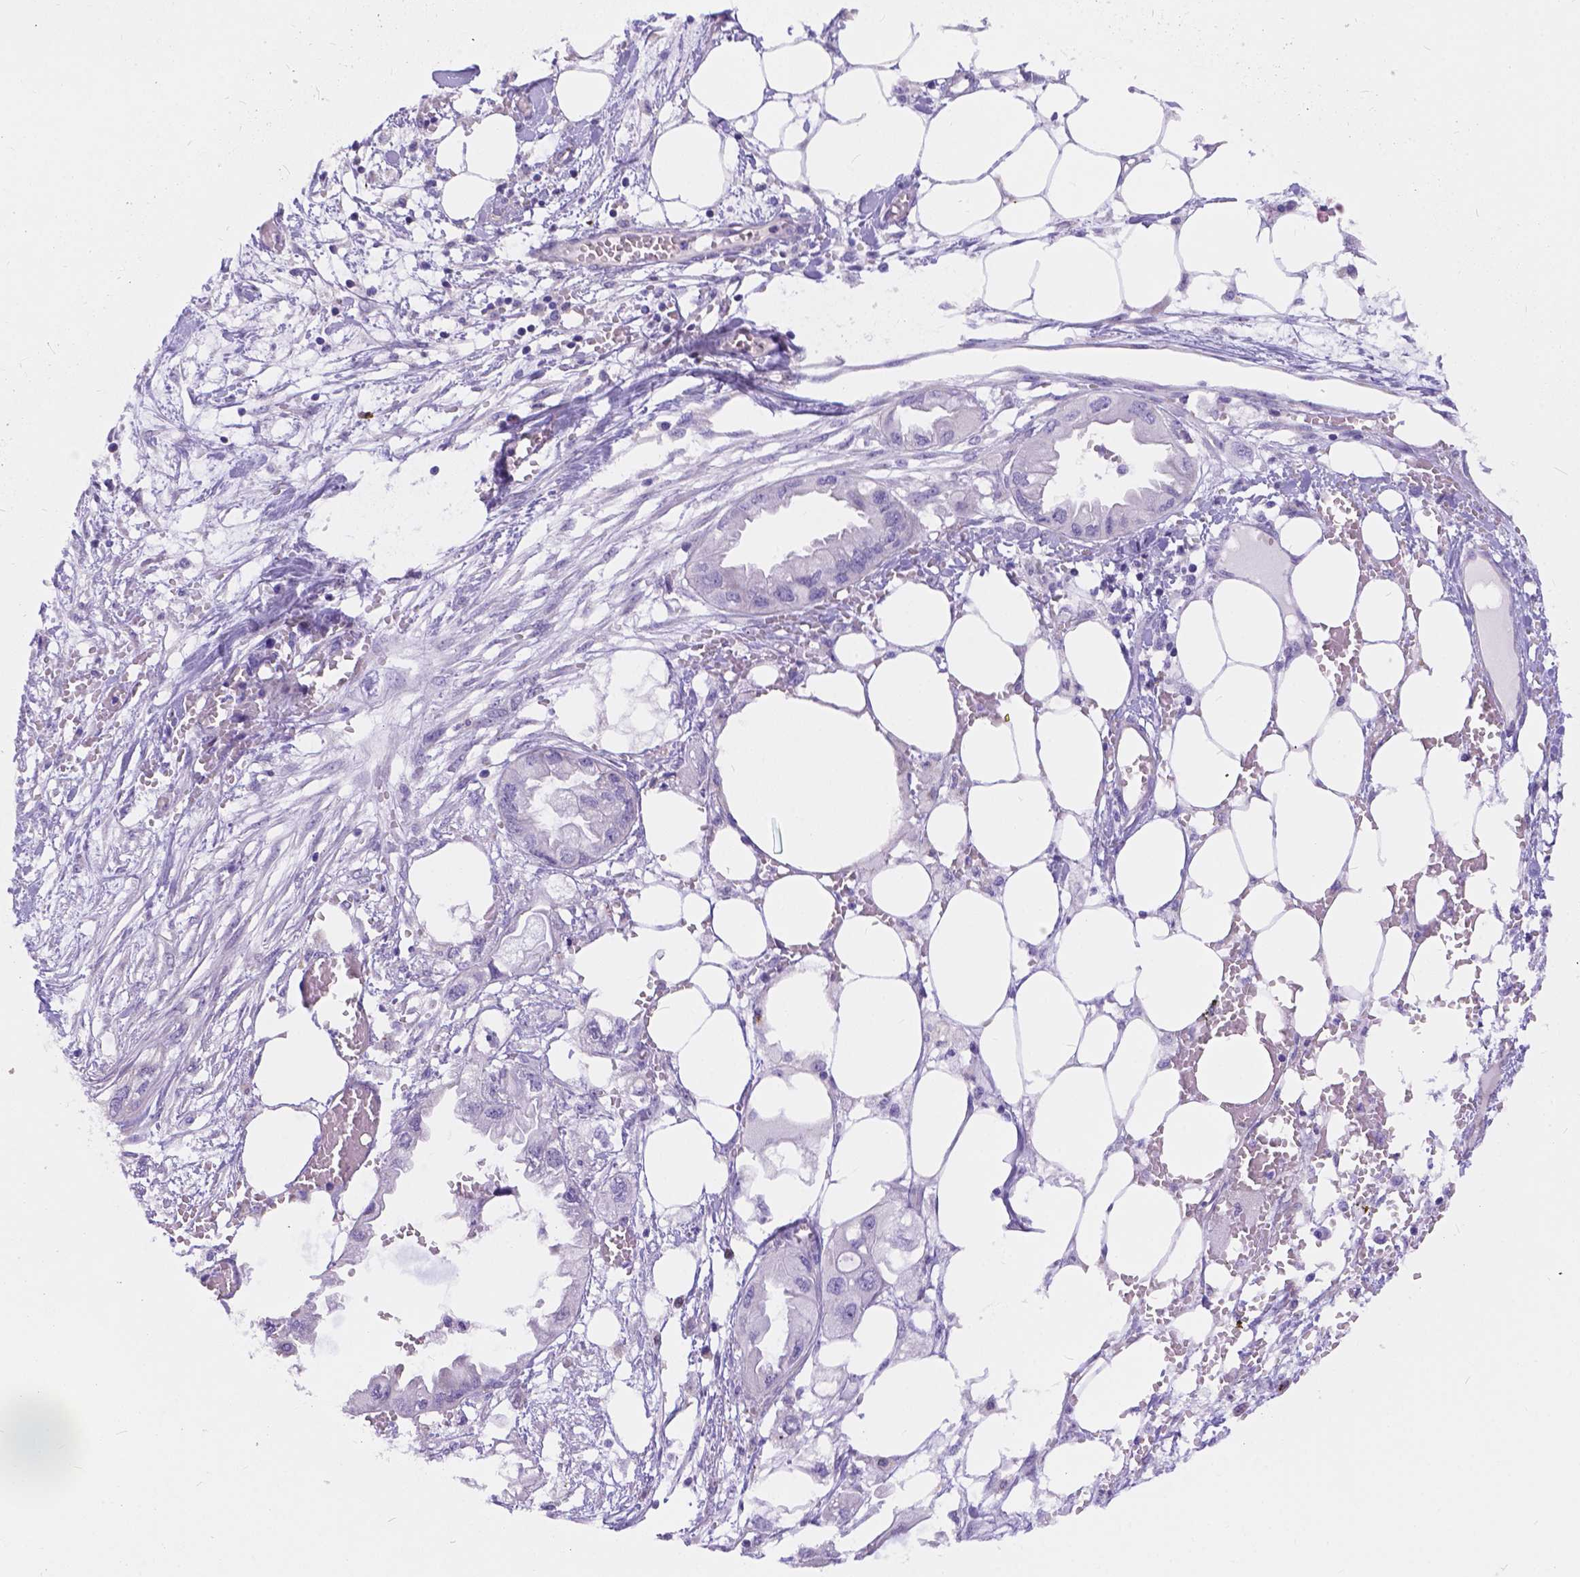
{"staining": {"intensity": "negative", "quantity": "none", "location": "none"}, "tissue": "endometrial cancer", "cell_type": "Tumor cells", "image_type": "cancer", "snomed": [{"axis": "morphology", "description": "Adenocarcinoma, NOS"}, {"axis": "morphology", "description": "Adenocarcinoma, metastatic, NOS"}, {"axis": "topography", "description": "Adipose tissue"}, {"axis": "topography", "description": "Endometrium"}], "caption": "High power microscopy micrograph of an immunohistochemistry photomicrograph of adenocarcinoma (endometrial), revealing no significant staining in tumor cells.", "gene": "DLEC1", "patient": {"sex": "female", "age": 67}}